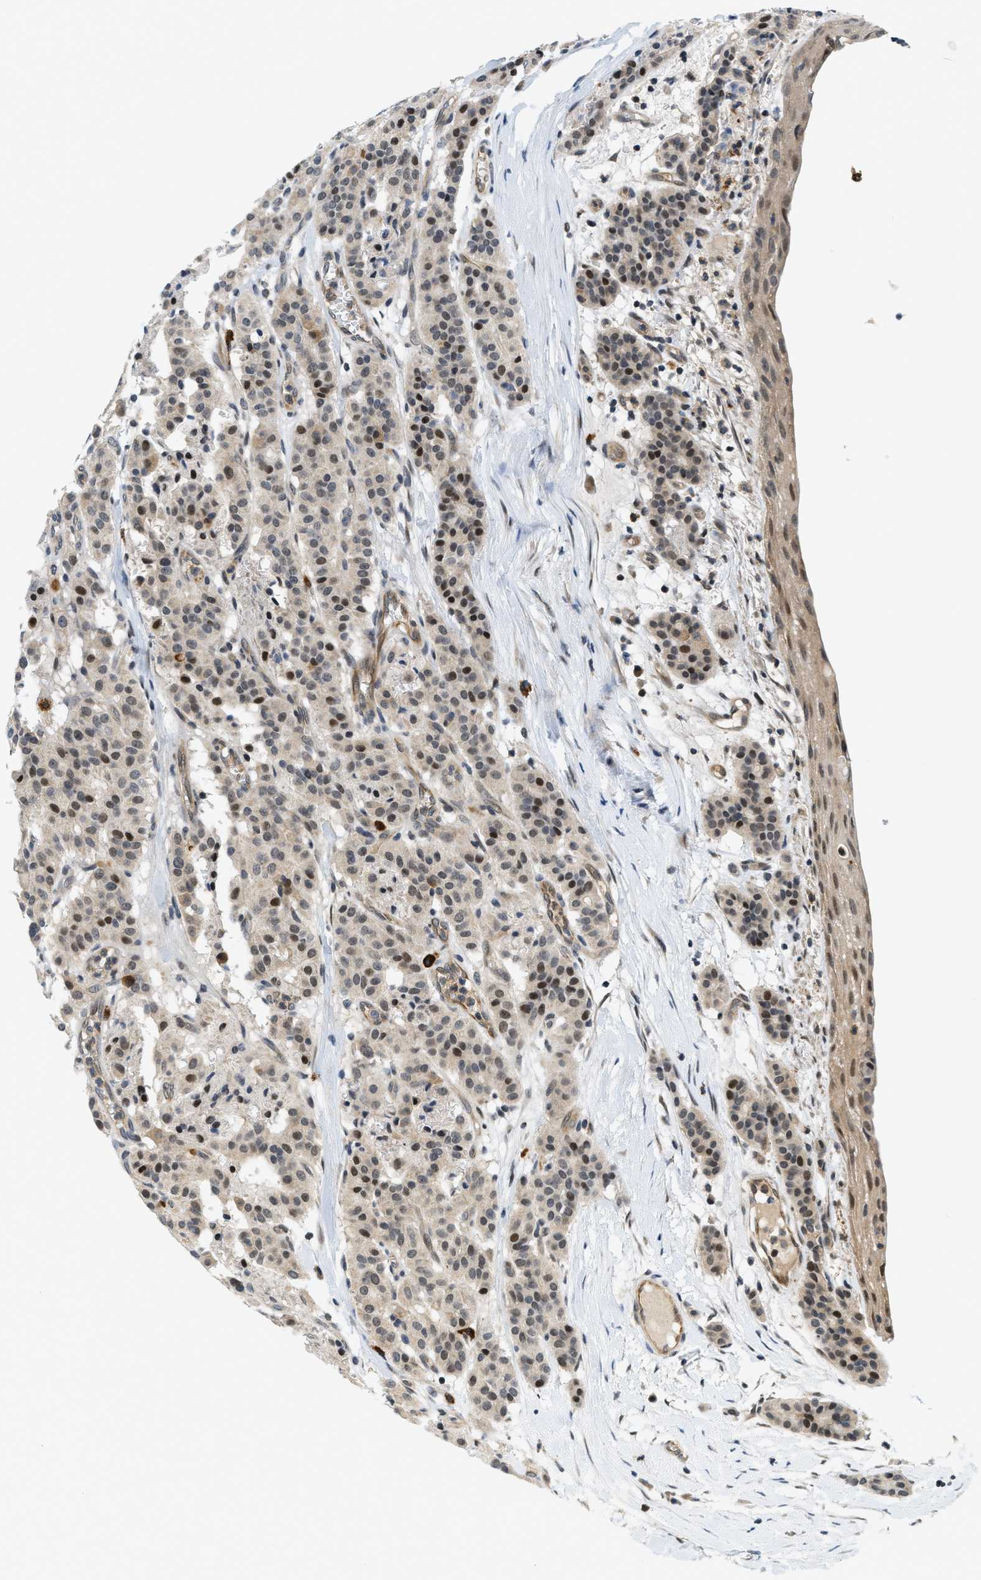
{"staining": {"intensity": "moderate", "quantity": "<25%", "location": "nuclear"}, "tissue": "carcinoid", "cell_type": "Tumor cells", "image_type": "cancer", "snomed": [{"axis": "morphology", "description": "Carcinoid, malignant, NOS"}, {"axis": "topography", "description": "Lung"}], "caption": "Immunohistochemical staining of human carcinoid (malignant) shows moderate nuclear protein staining in approximately <25% of tumor cells.", "gene": "KMT2A", "patient": {"sex": "male", "age": 30}}